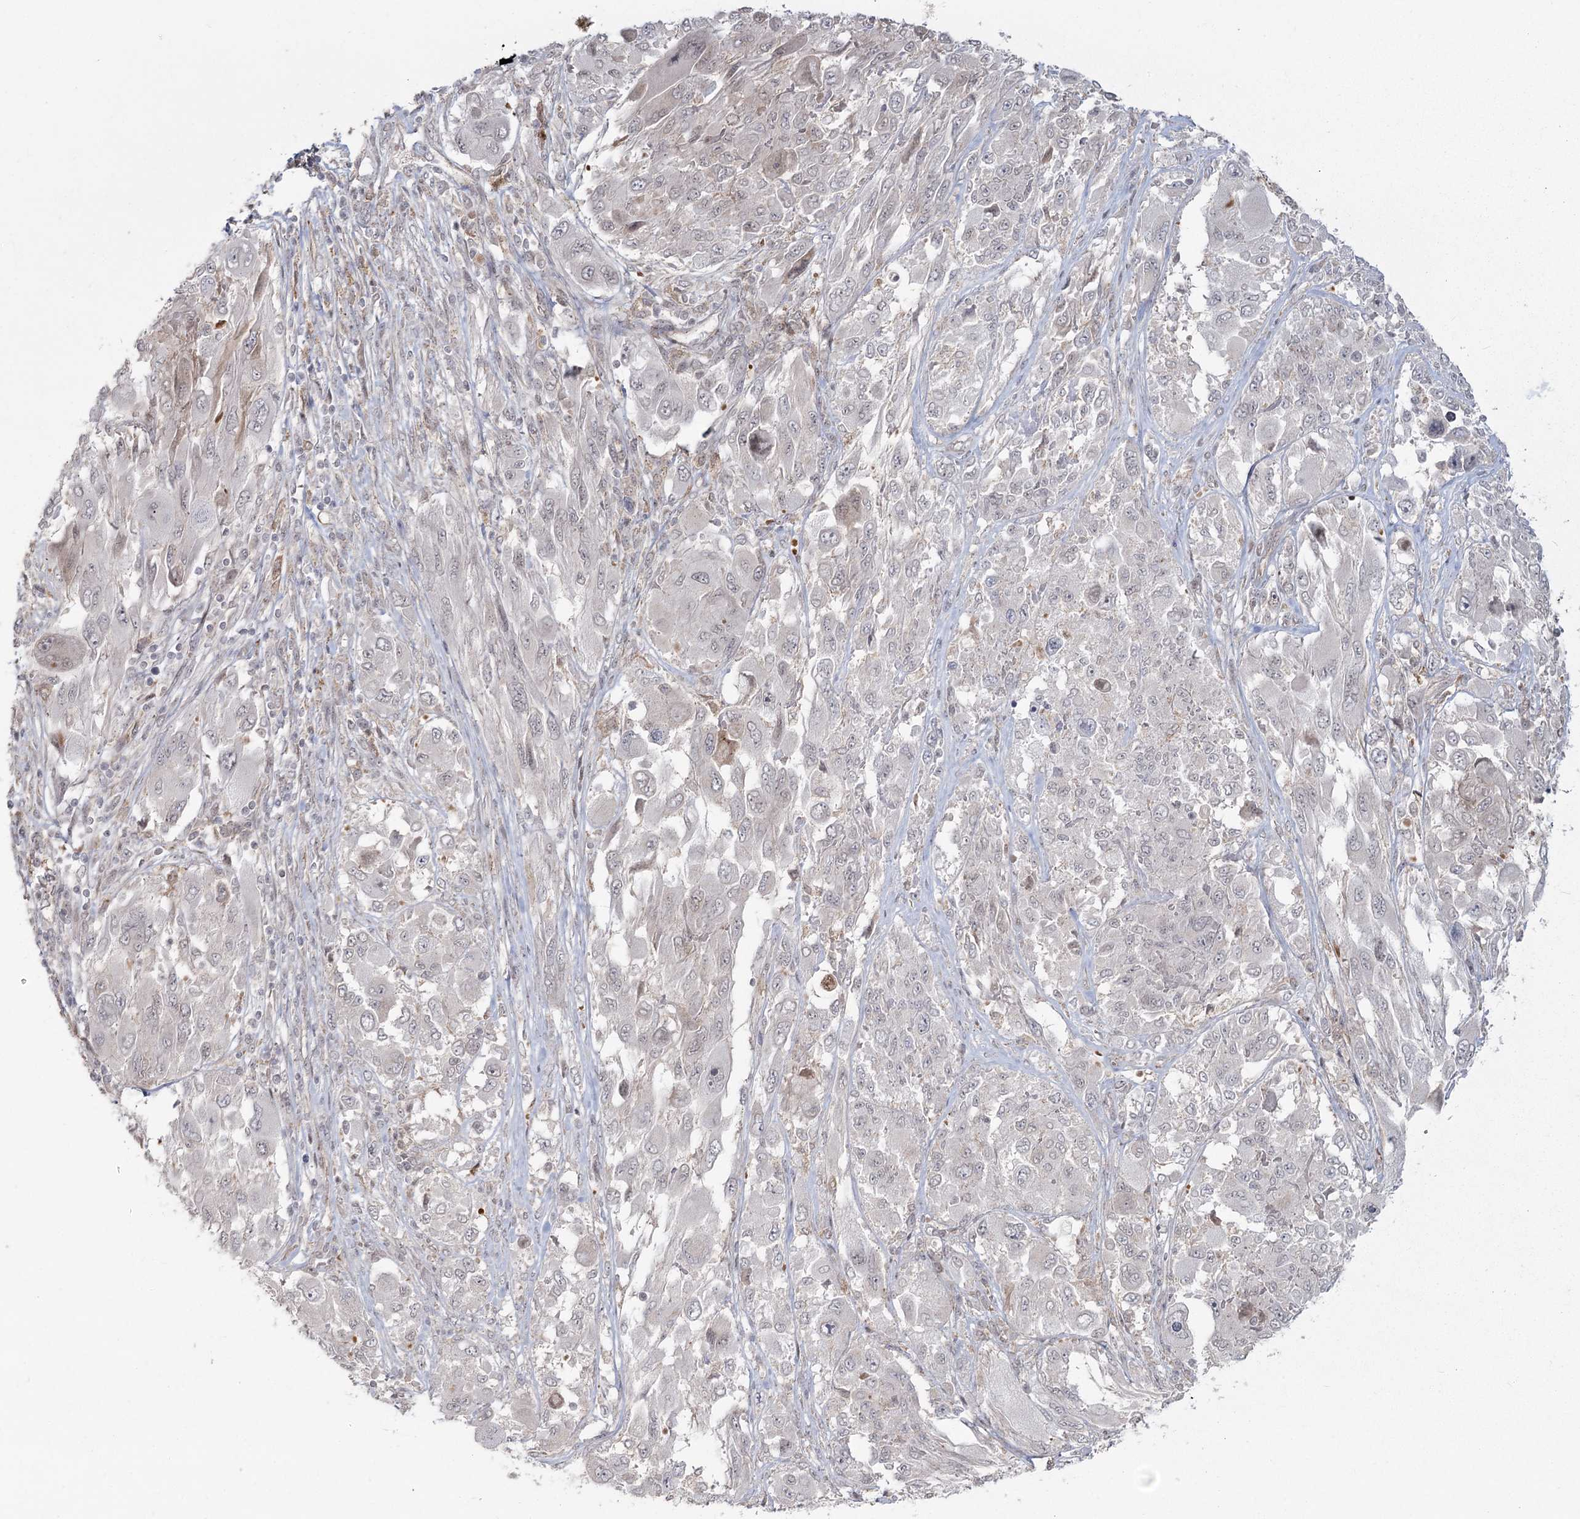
{"staining": {"intensity": "negative", "quantity": "none", "location": "none"}, "tissue": "melanoma", "cell_type": "Tumor cells", "image_type": "cancer", "snomed": [{"axis": "morphology", "description": "Malignant melanoma, NOS"}, {"axis": "topography", "description": "Skin"}], "caption": "Immunohistochemistry (IHC) photomicrograph of neoplastic tissue: melanoma stained with DAB (3,3'-diaminobenzidine) demonstrates no significant protein staining in tumor cells.", "gene": "AP2M1", "patient": {"sex": "female", "age": 91}}